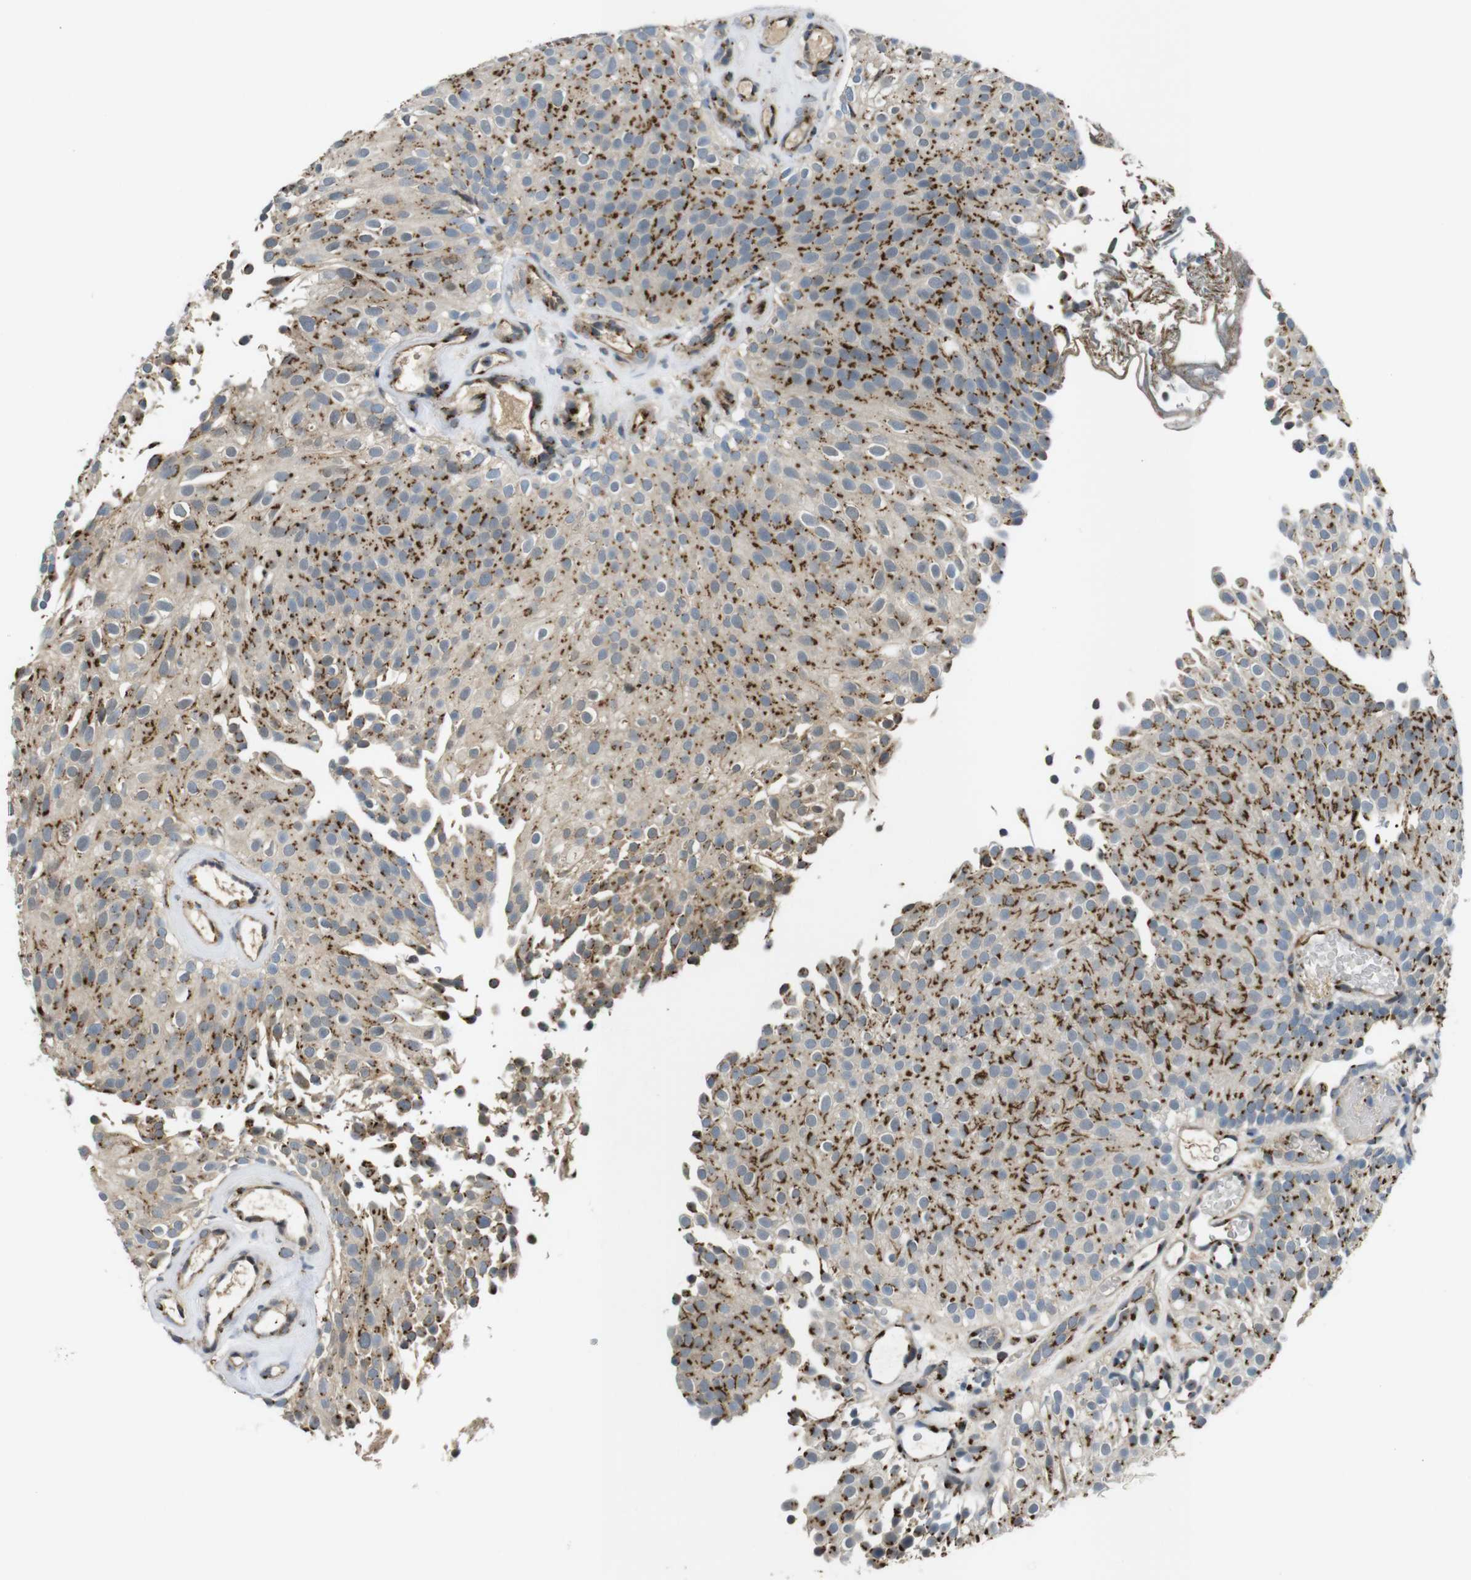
{"staining": {"intensity": "moderate", "quantity": ">75%", "location": "cytoplasmic/membranous"}, "tissue": "urothelial cancer", "cell_type": "Tumor cells", "image_type": "cancer", "snomed": [{"axis": "morphology", "description": "Urothelial carcinoma, Low grade"}, {"axis": "topography", "description": "Urinary bladder"}], "caption": "Immunohistochemical staining of human low-grade urothelial carcinoma reveals medium levels of moderate cytoplasmic/membranous positivity in about >75% of tumor cells.", "gene": "ZFPL1", "patient": {"sex": "male", "age": 78}}